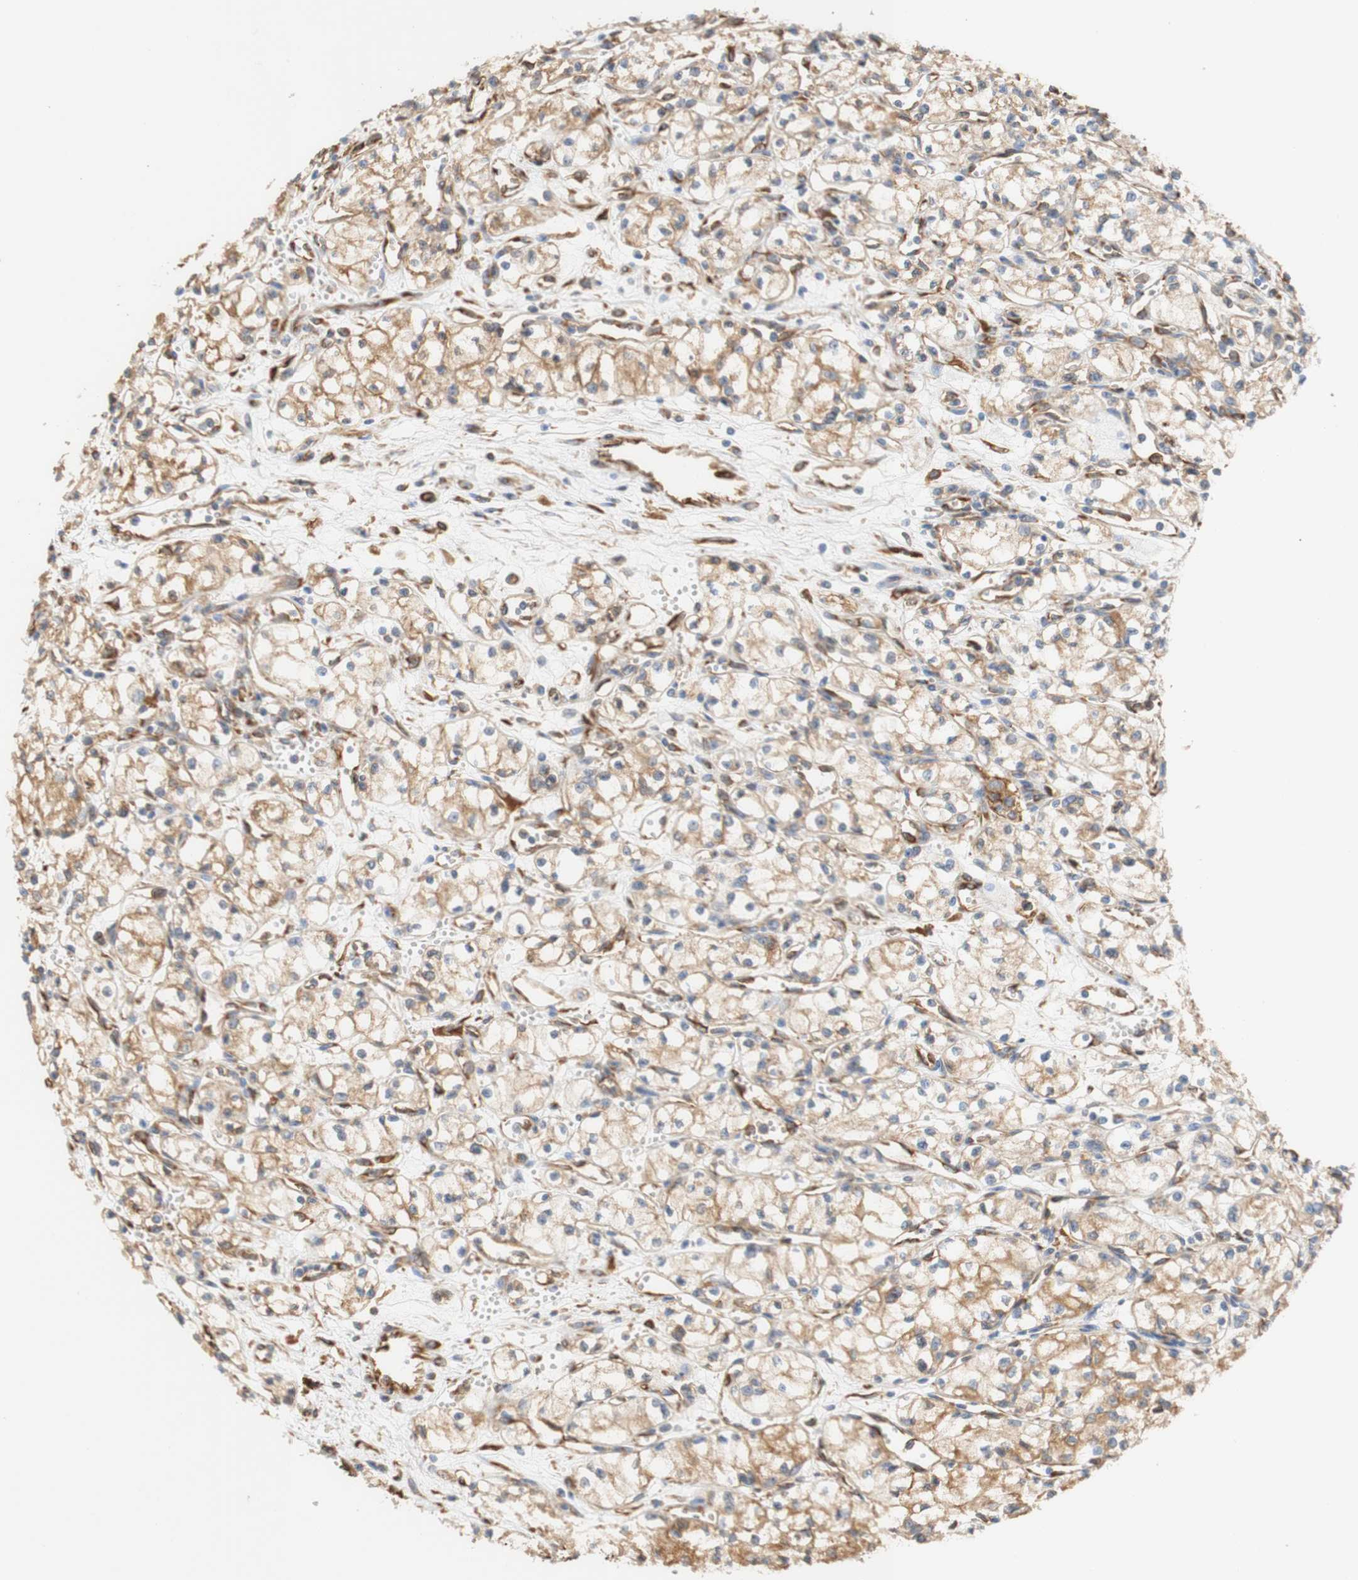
{"staining": {"intensity": "moderate", "quantity": ">75%", "location": "cytoplasmic/membranous"}, "tissue": "renal cancer", "cell_type": "Tumor cells", "image_type": "cancer", "snomed": [{"axis": "morphology", "description": "Normal tissue, NOS"}, {"axis": "morphology", "description": "Adenocarcinoma, NOS"}, {"axis": "topography", "description": "Kidney"}], "caption": "Tumor cells demonstrate moderate cytoplasmic/membranous expression in approximately >75% of cells in renal cancer (adenocarcinoma). (IHC, brightfield microscopy, high magnification).", "gene": "EIF2AK4", "patient": {"sex": "male", "age": 59}}